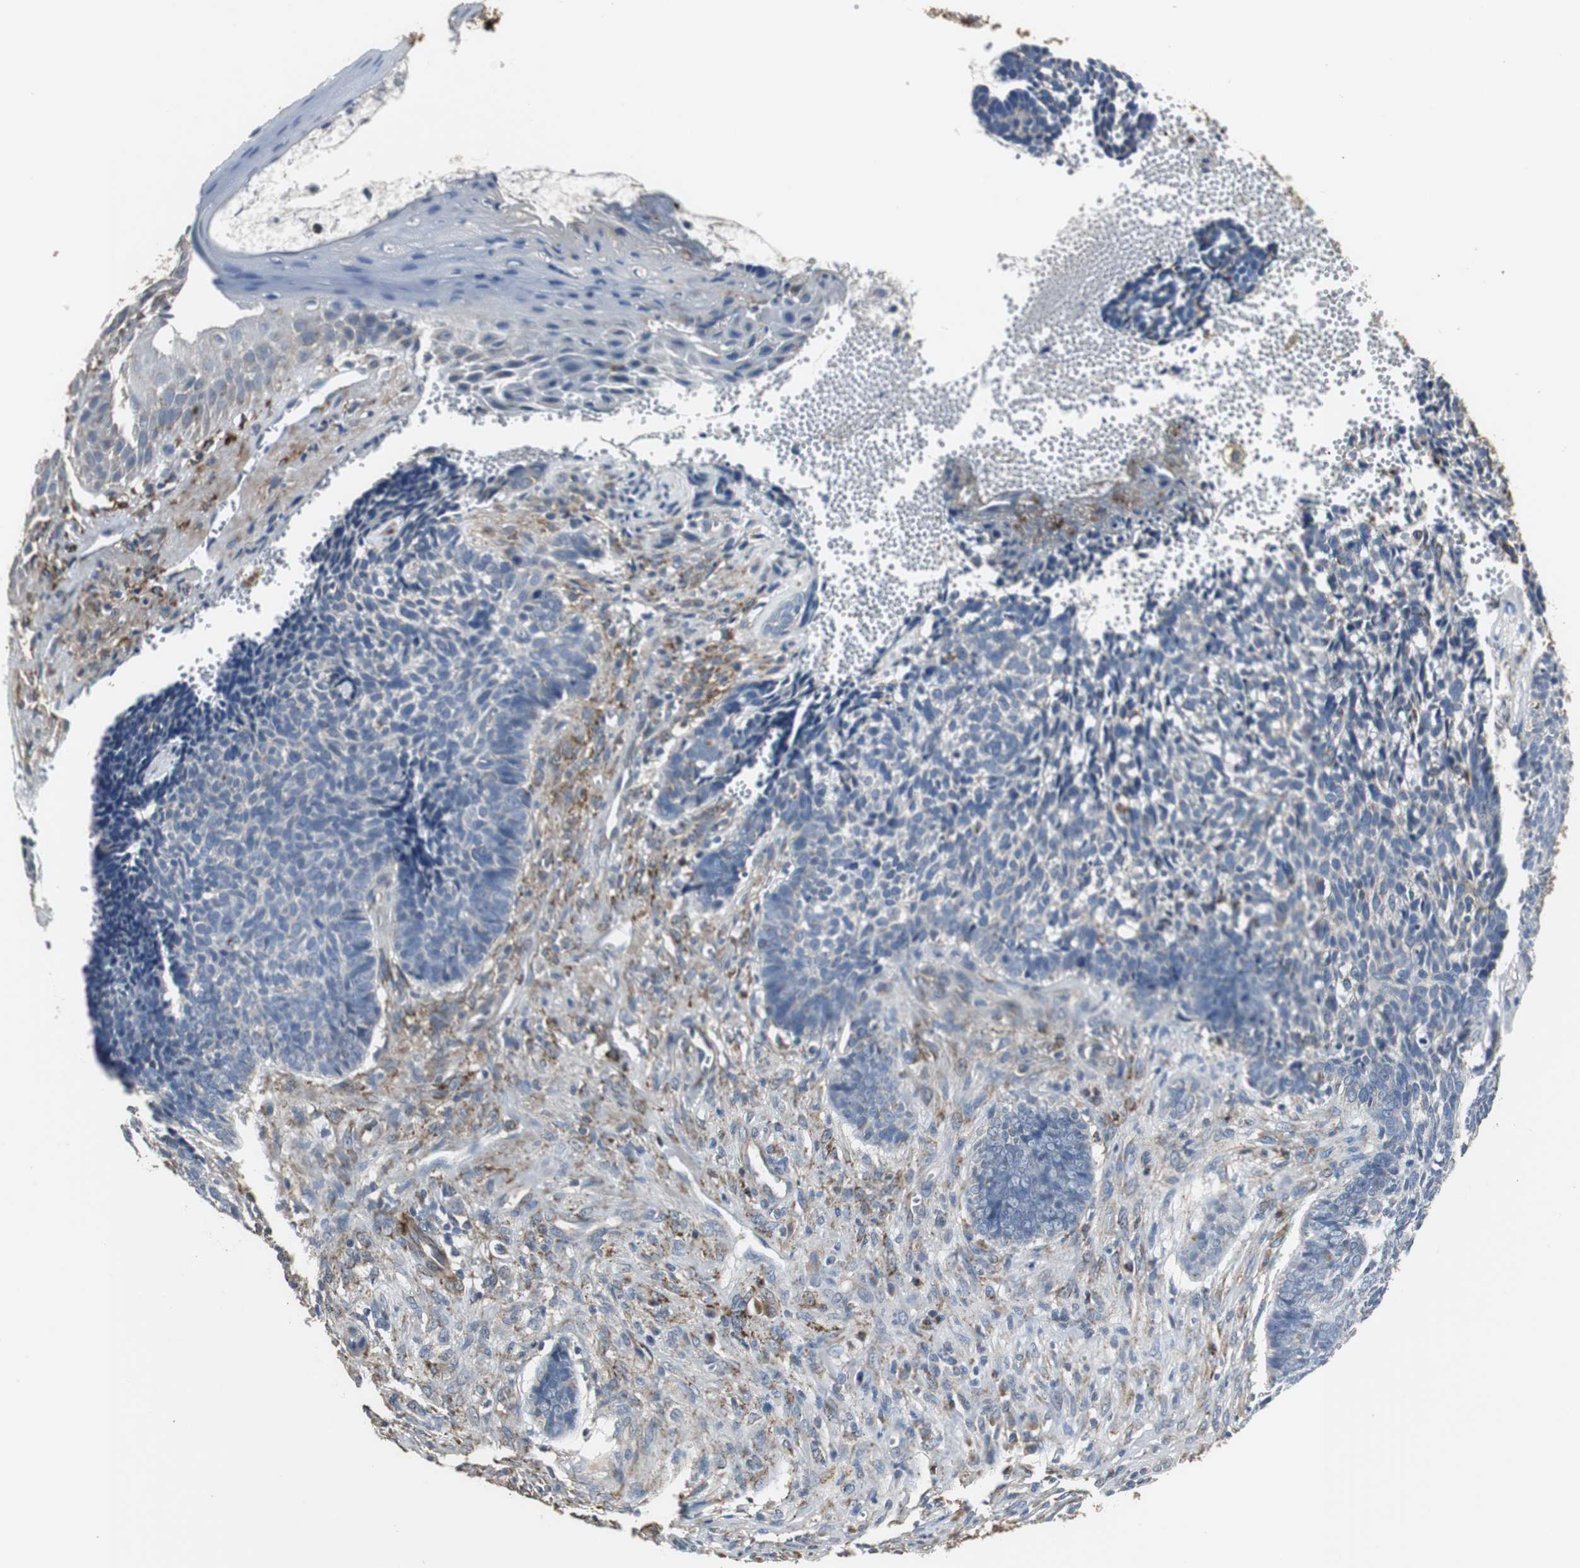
{"staining": {"intensity": "weak", "quantity": "25%-75%", "location": "cytoplasmic/membranous"}, "tissue": "skin cancer", "cell_type": "Tumor cells", "image_type": "cancer", "snomed": [{"axis": "morphology", "description": "Basal cell carcinoma"}, {"axis": "topography", "description": "Skin"}], "caption": "Immunohistochemical staining of human skin cancer reveals low levels of weak cytoplasmic/membranous positivity in approximately 25%-75% of tumor cells.", "gene": "JTB", "patient": {"sex": "male", "age": 84}}